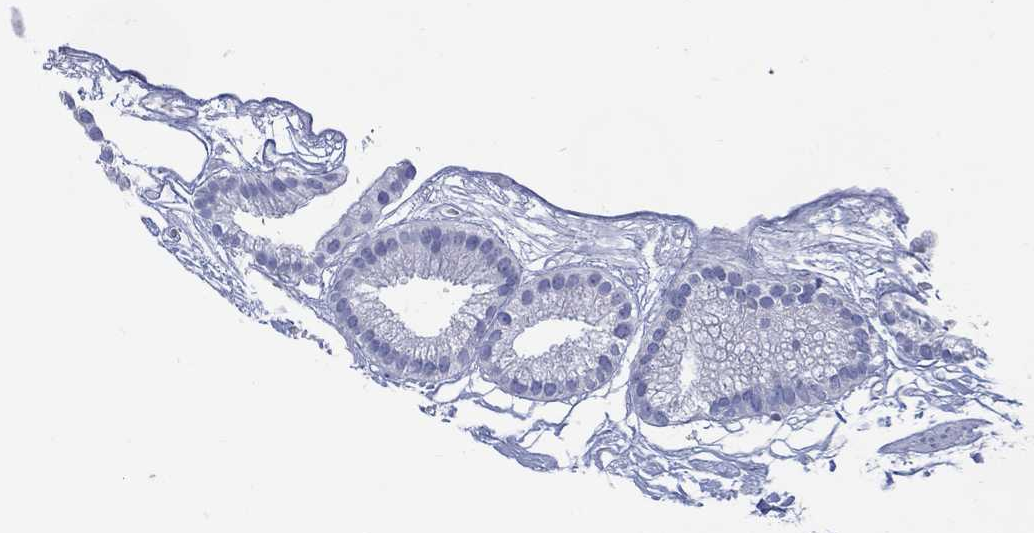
{"staining": {"intensity": "negative", "quantity": "none", "location": "none"}, "tissue": "gallbladder", "cell_type": "Glandular cells", "image_type": "normal", "snomed": [{"axis": "morphology", "description": "Normal tissue, NOS"}, {"axis": "topography", "description": "Gallbladder"}], "caption": "Glandular cells show no significant positivity in benign gallbladder. The staining is performed using DAB brown chromogen with nuclei counter-stained in using hematoxylin.", "gene": "DDI1", "patient": {"sex": "female", "age": 45}}